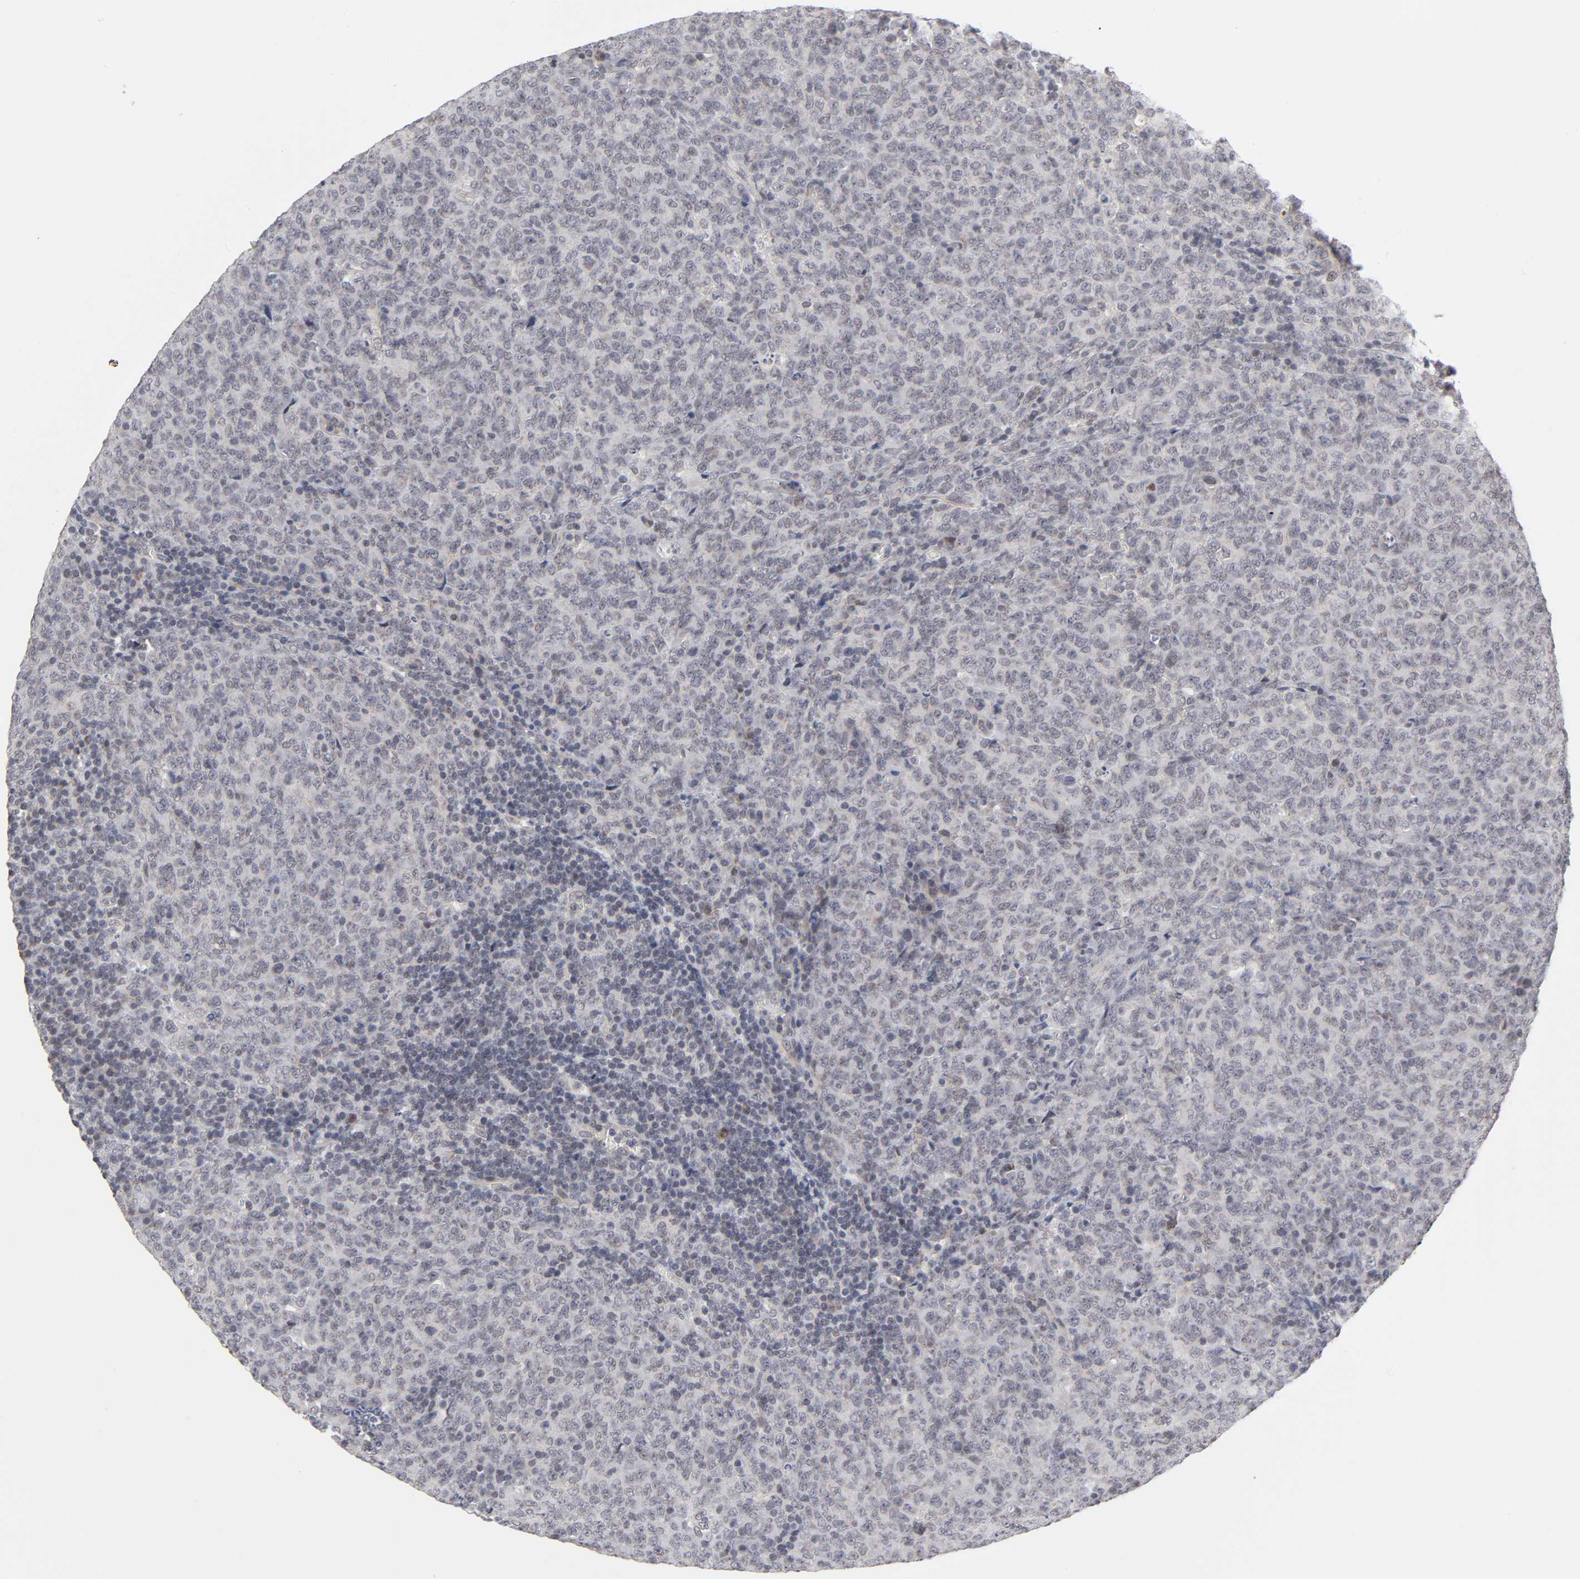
{"staining": {"intensity": "weak", "quantity": "<25%", "location": "cytoplasmic/membranous"}, "tissue": "lymphoma", "cell_type": "Tumor cells", "image_type": "cancer", "snomed": [{"axis": "morphology", "description": "Malignant lymphoma, non-Hodgkin's type, High grade"}, {"axis": "topography", "description": "Tonsil"}], "caption": "An image of lymphoma stained for a protein exhibits no brown staining in tumor cells.", "gene": "AUH", "patient": {"sex": "female", "age": 36}}